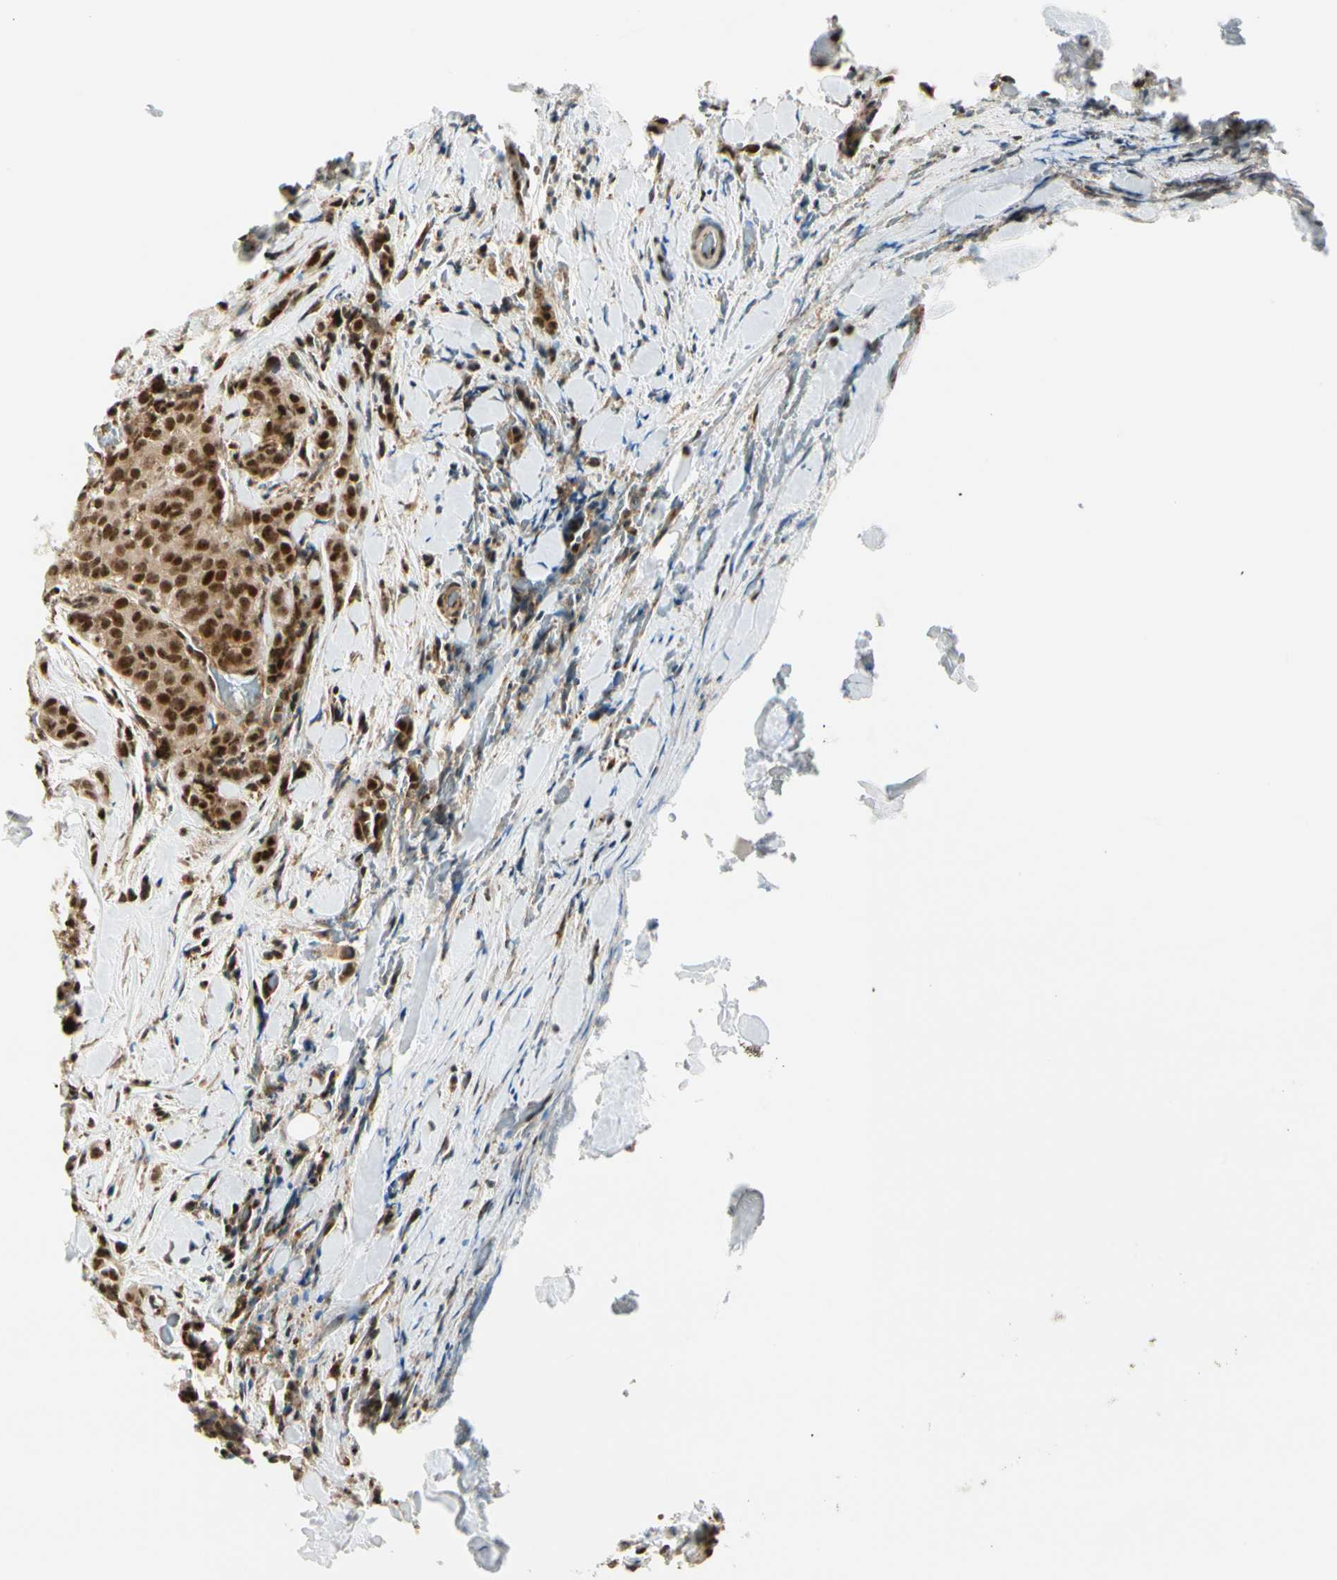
{"staining": {"intensity": "strong", "quantity": ">75%", "location": "cytoplasmic/membranous,nuclear"}, "tissue": "thyroid cancer", "cell_type": "Tumor cells", "image_type": "cancer", "snomed": [{"axis": "morphology", "description": "Normal tissue, NOS"}, {"axis": "morphology", "description": "Papillary adenocarcinoma, NOS"}, {"axis": "topography", "description": "Thyroid gland"}], "caption": "Protein analysis of thyroid cancer tissue exhibits strong cytoplasmic/membranous and nuclear expression in about >75% of tumor cells.", "gene": "DAXX", "patient": {"sex": "female", "age": 30}}